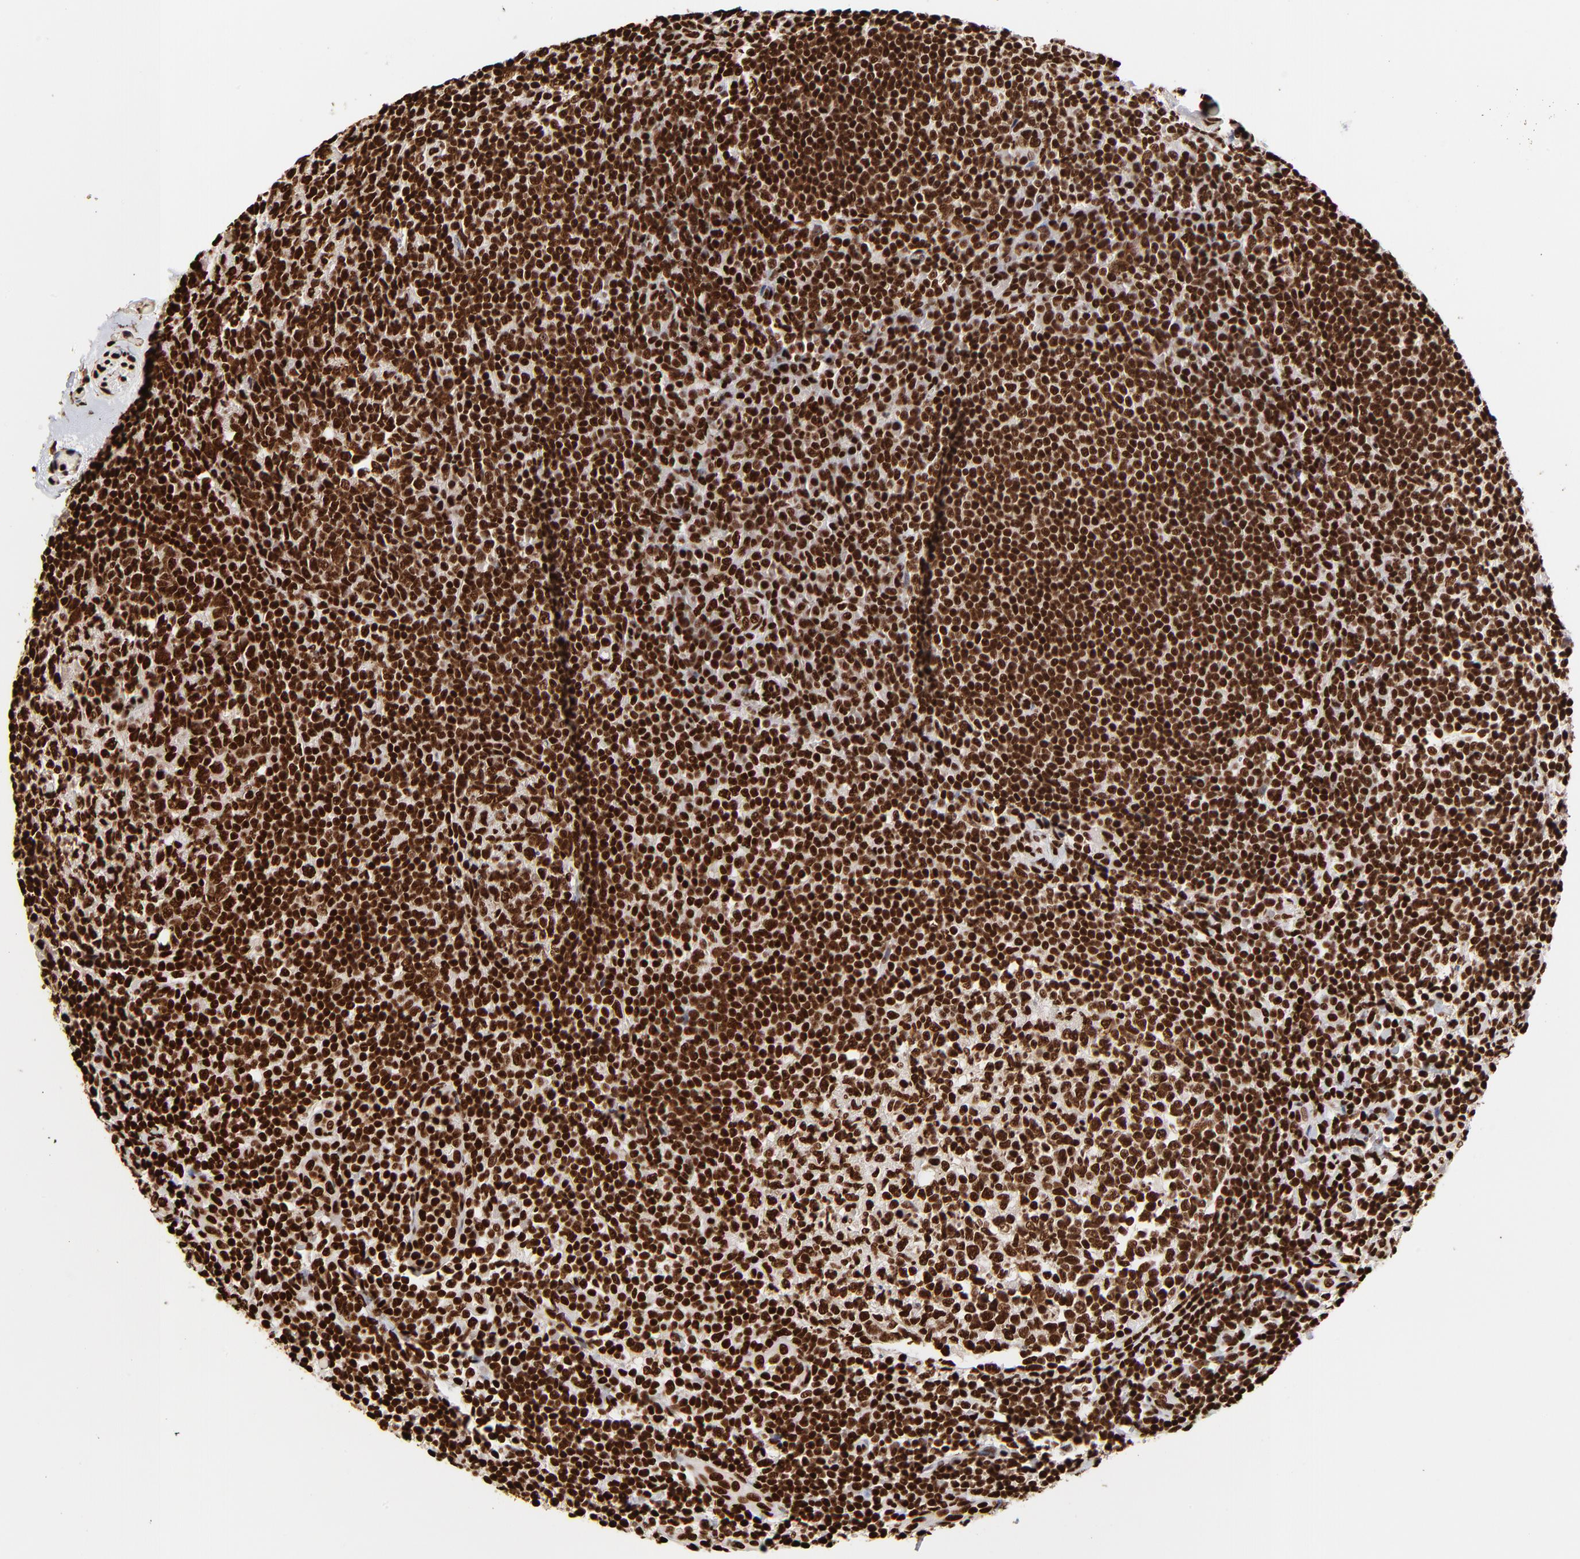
{"staining": {"intensity": "strong", "quantity": ">75%", "location": "nuclear"}, "tissue": "tonsil", "cell_type": "Germinal center cells", "image_type": "normal", "snomed": [{"axis": "morphology", "description": "Normal tissue, NOS"}, {"axis": "topography", "description": "Tonsil"}], "caption": "Strong nuclear protein staining is appreciated in about >75% of germinal center cells in tonsil.", "gene": "ZNF544", "patient": {"sex": "male", "age": 31}}